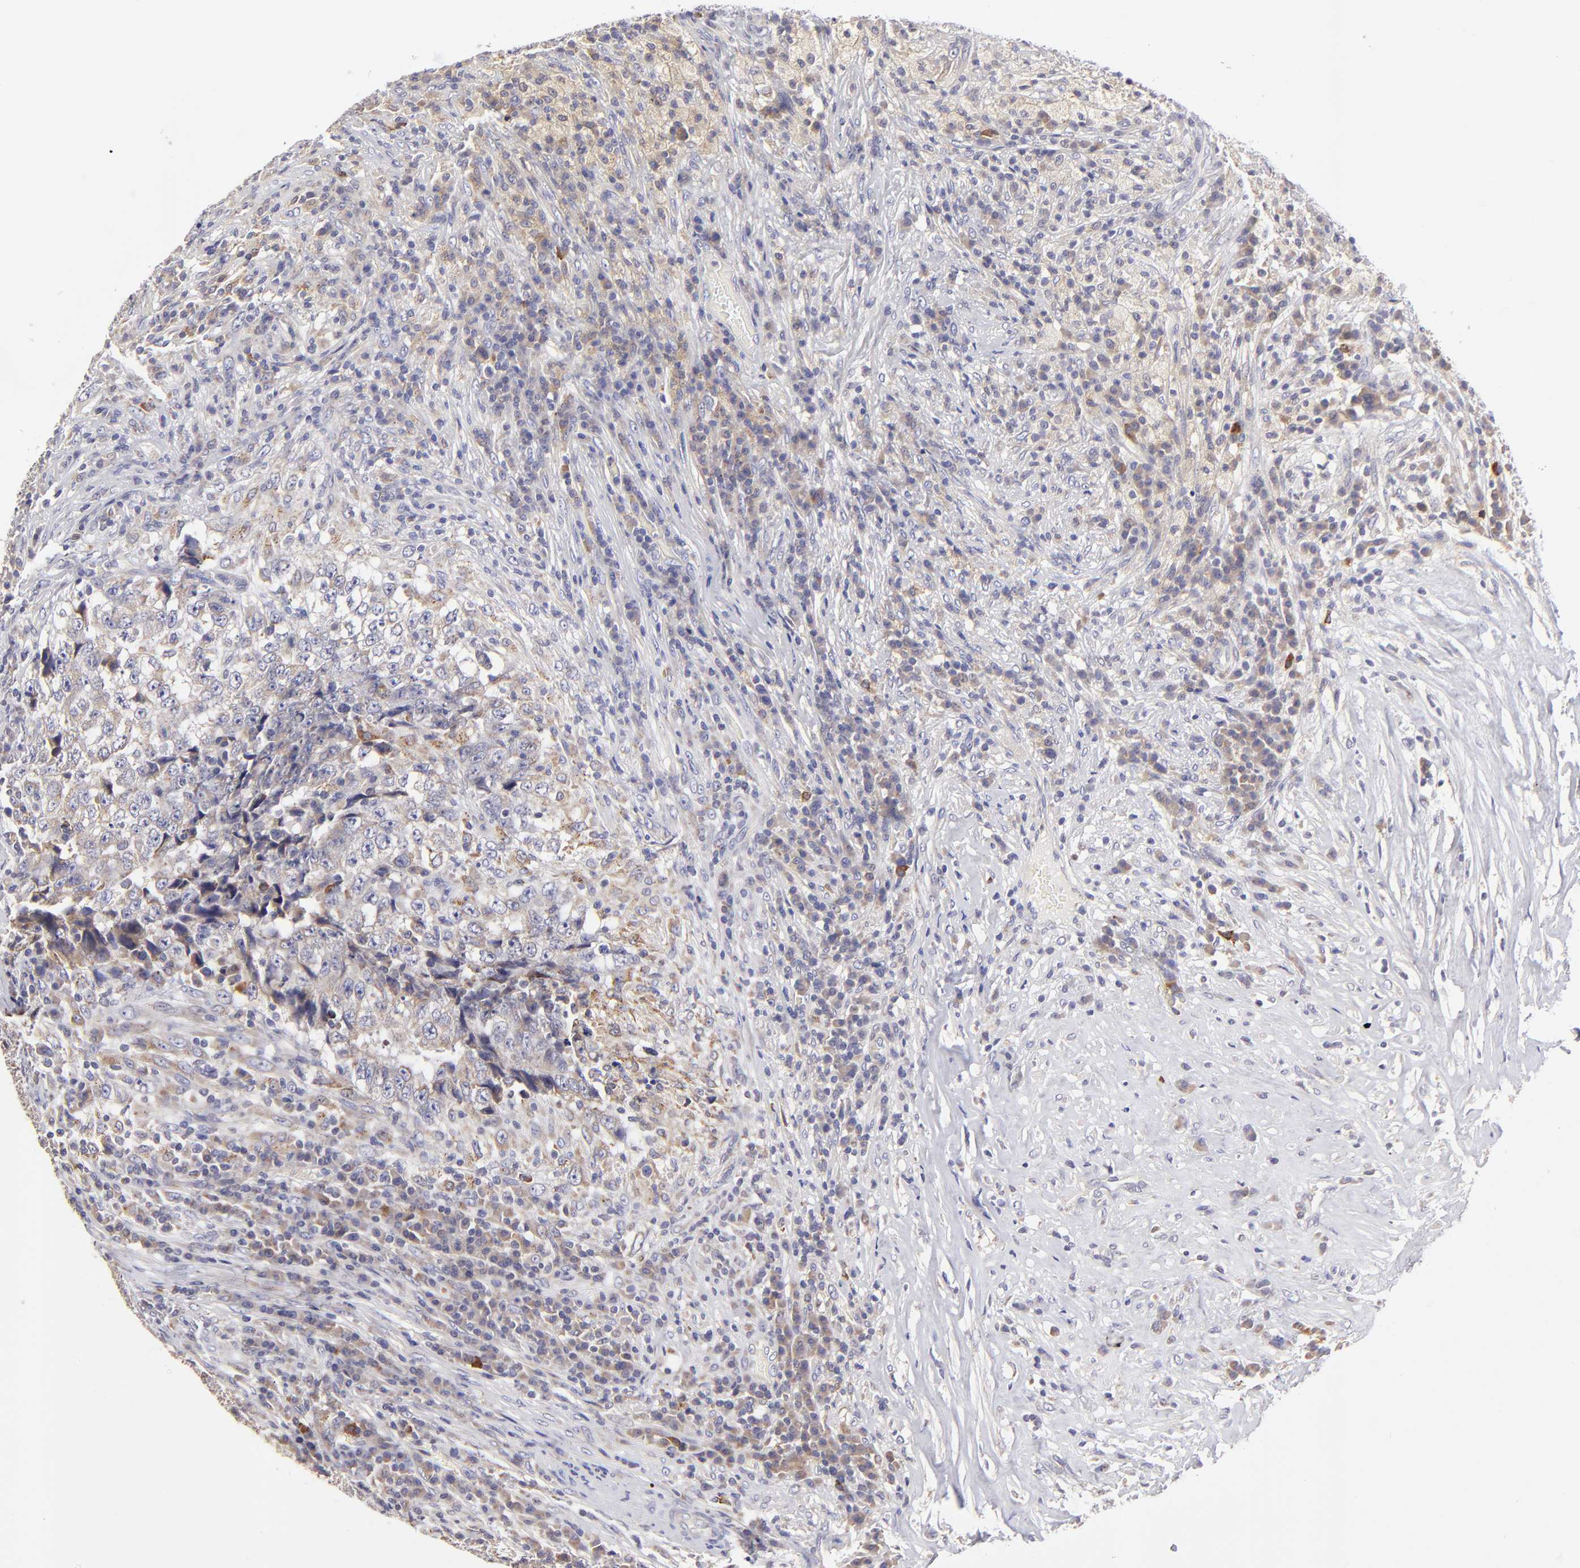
{"staining": {"intensity": "weak", "quantity": "<25%", "location": "cytoplasmic/membranous"}, "tissue": "testis cancer", "cell_type": "Tumor cells", "image_type": "cancer", "snomed": [{"axis": "morphology", "description": "Necrosis, NOS"}, {"axis": "morphology", "description": "Carcinoma, Embryonal, NOS"}, {"axis": "topography", "description": "Testis"}], "caption": "High power microscopy image of an immunohistochemistry photomicrograph of testis embryonal carcinoma, revealing no significant staining in tumor cells.", "gene": "GCSAM", "patient": {"sex": "male", "age": 19}}